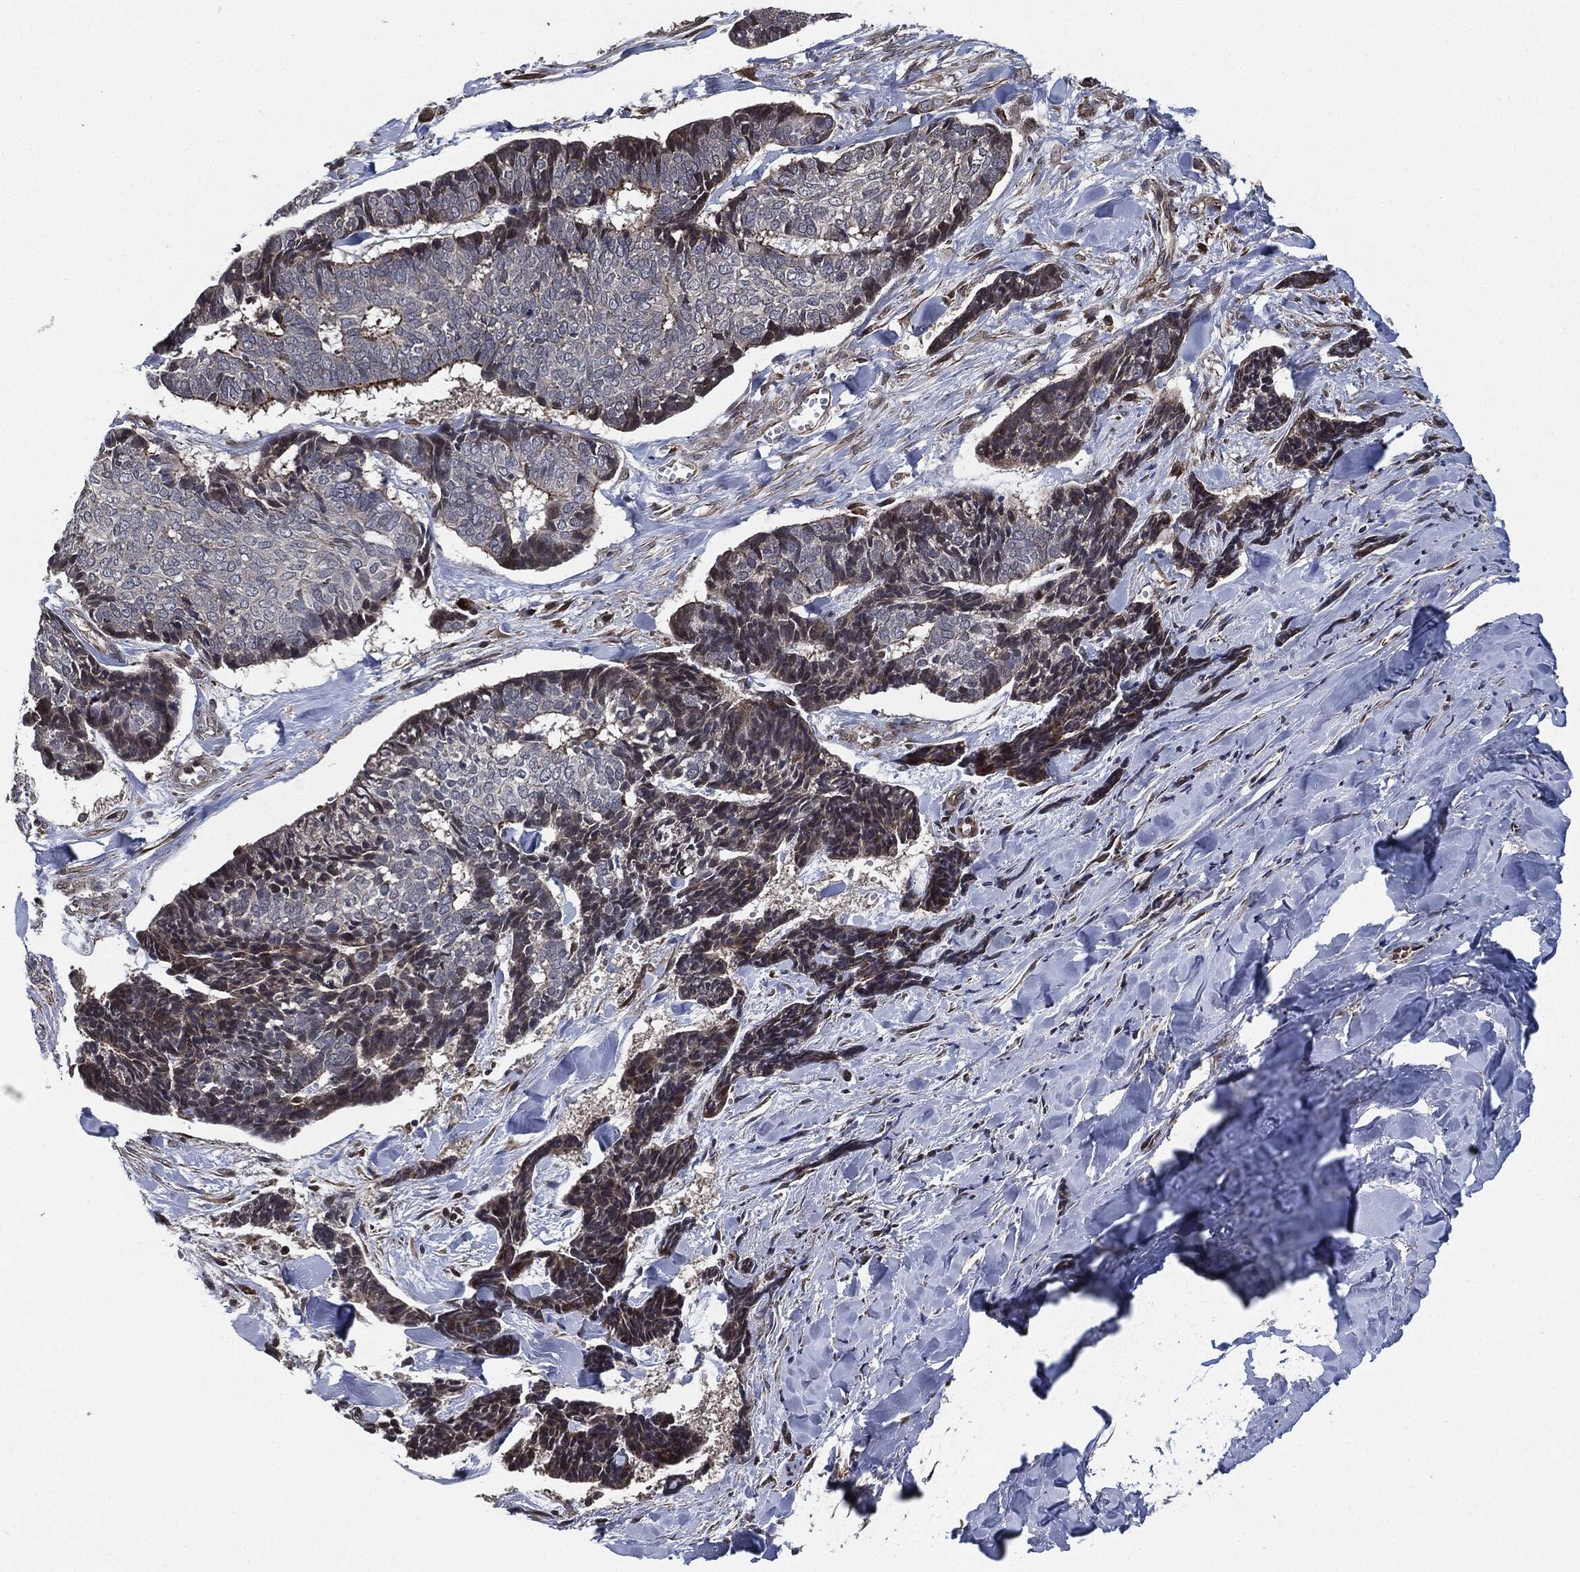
{"staining": {"intensity": "weak", "quantity": "25%-75%", "location": "cytoplasmic/membranous"}, "tissue": "skin cancer", "cell_type": "Tumor cells", "image_type": "cancer", "snomed": [{"axis": "morphology", "description": "Basal cell carcinoma"}, {"axis": "topography", "description": "Skin"}], "caption": "The histopathology image shows immunohistochemical staining of skin cancer. There is weak cytoplasmic/membranous staining is present in about 25%-75% of tumor cells.", "gene": "UBR1", "patient": {"sex": "male", "age": 86}}